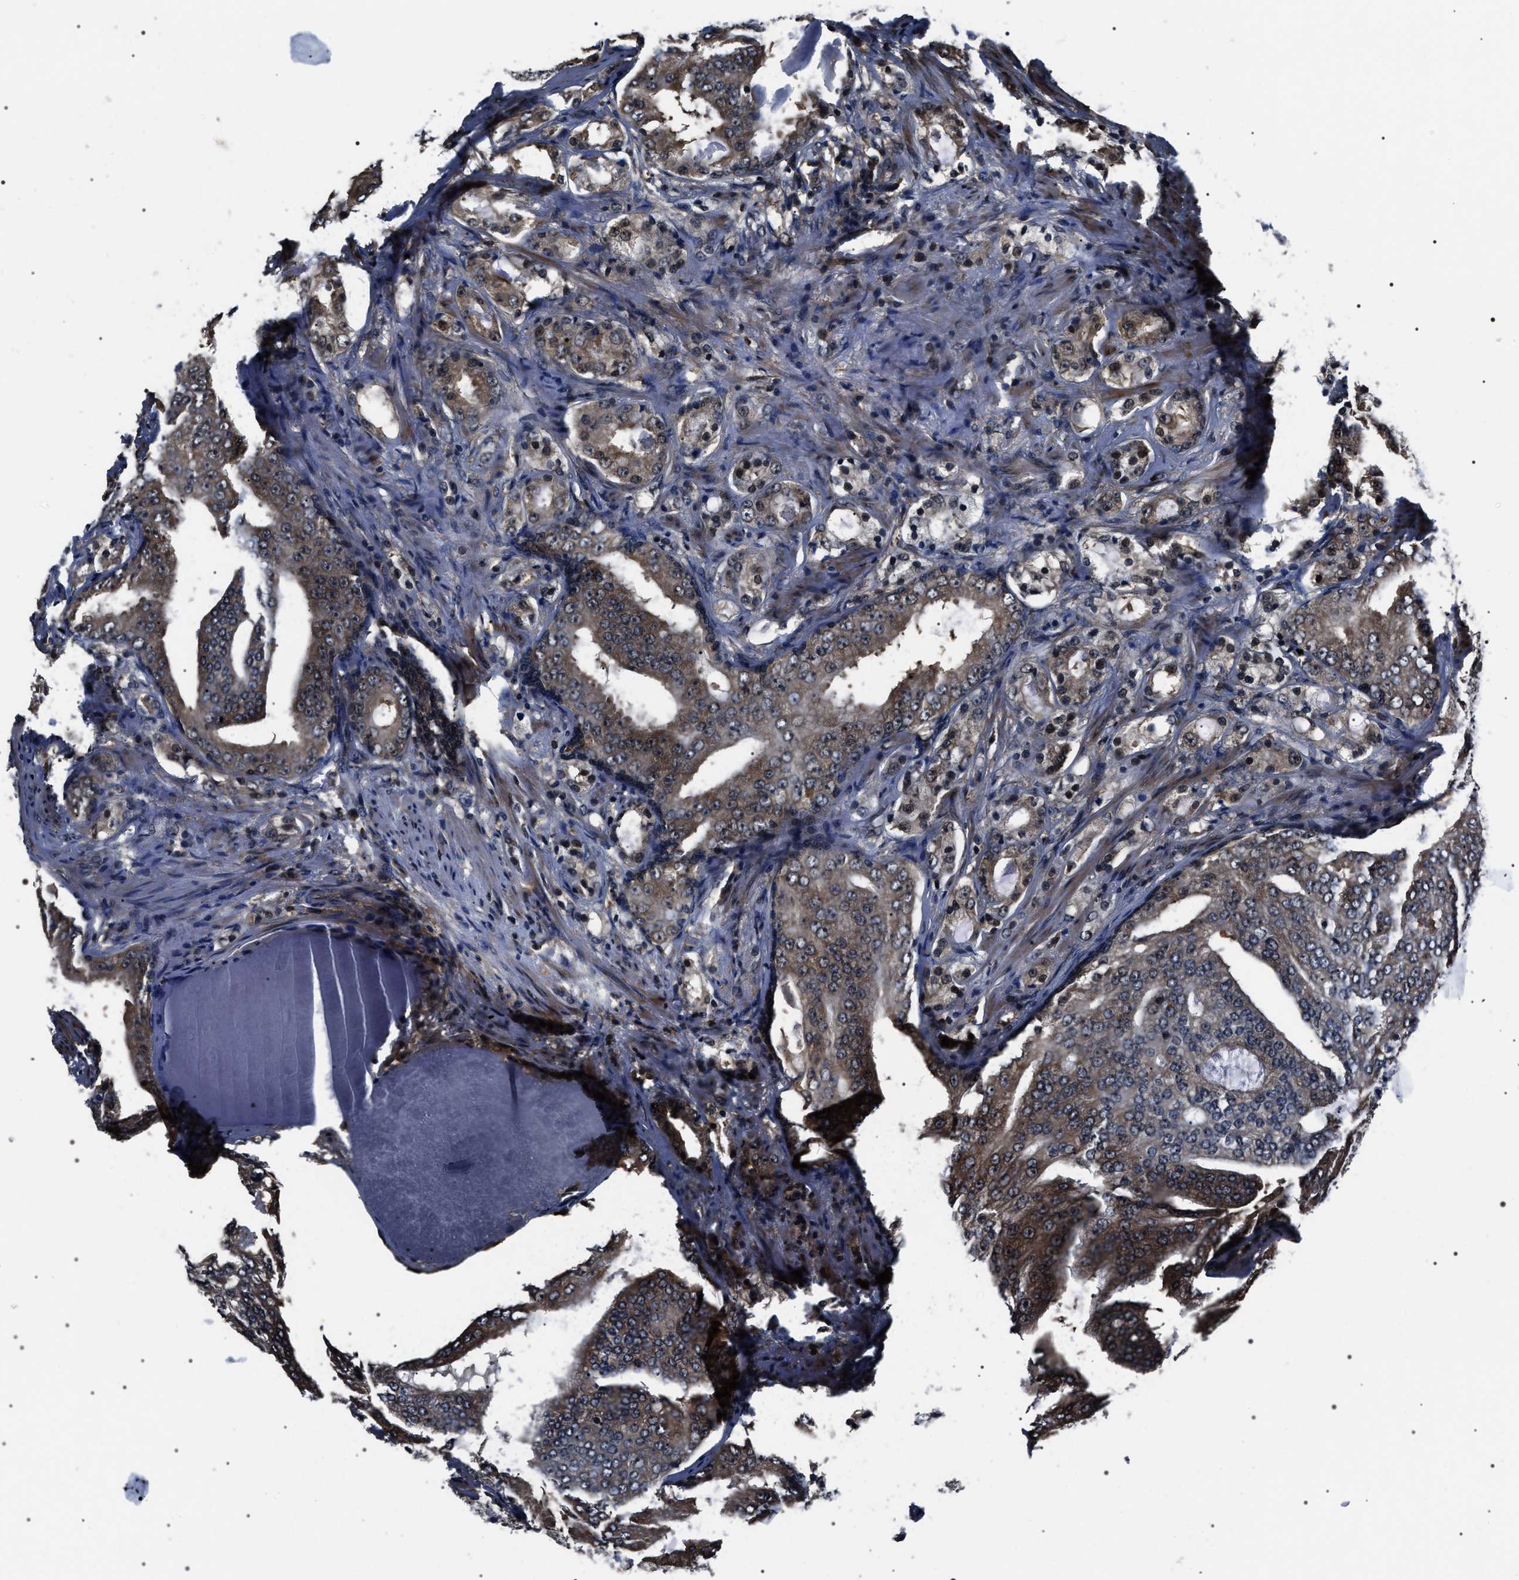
{"staining": {"intensity": "moderate", "quantity": ">75%", "location": "cytoplasmic/membranous,nuclear"}, "tissue": "prostate cancer", "cell_type": "Tumor cells", "image_type": "cancer", "snomed": [{"axis": "morphology", "description": "Adenocarcinoma, High grade"}, {"axis": "topography", "description": "Prostate"}], "caption": "Human prostate cancer (adenocarcinoma (high-grade)) stained with a brown dye displays moderate cytoplasmic/membranous and nuclear positive positivity in approximately >75% of tumor cells.", "gene": "SIPA1", "patient": {"sex": "male", "age": 68}}